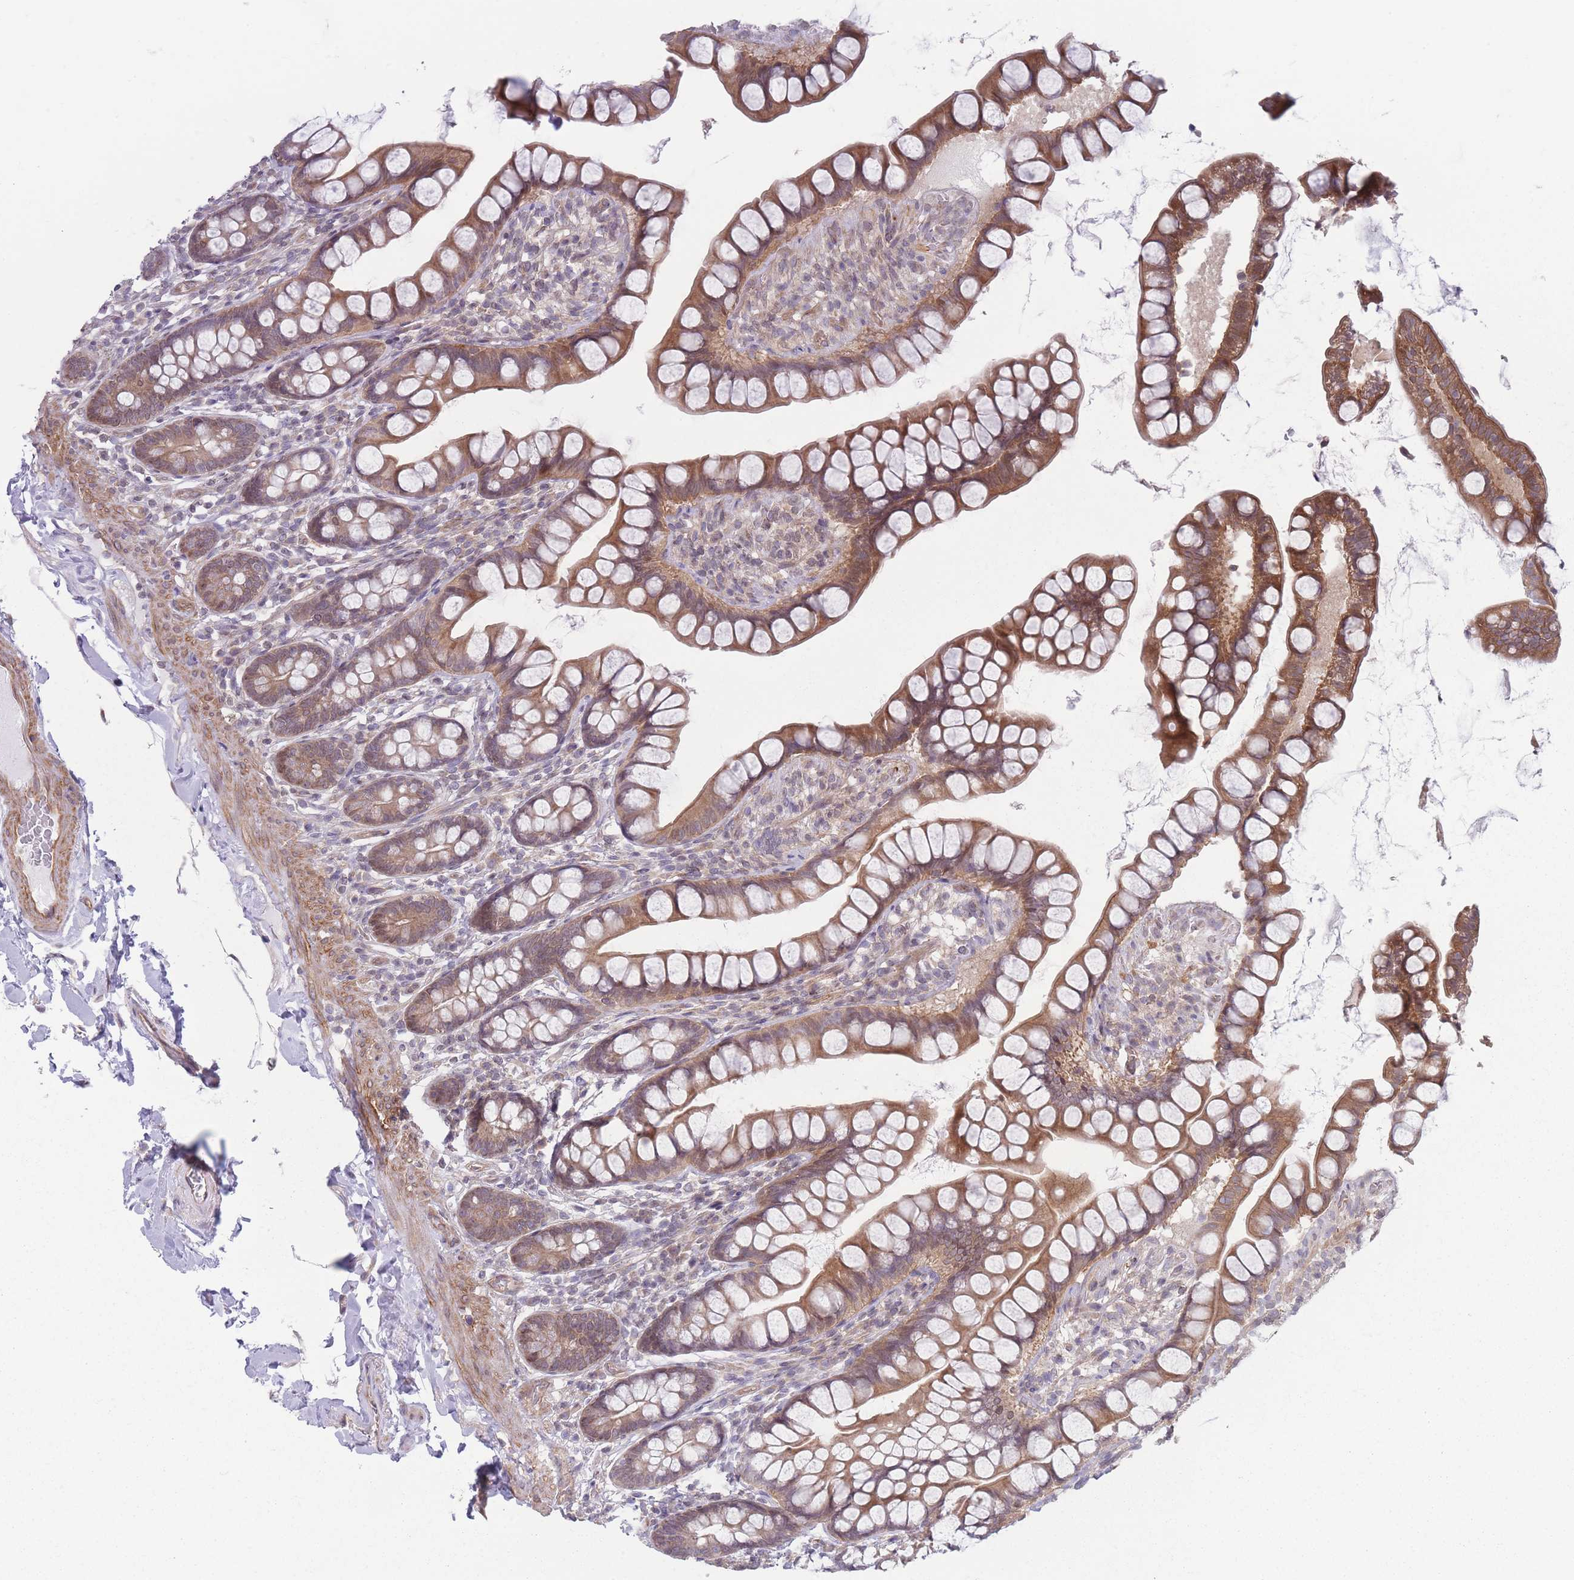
{"staining": {"intensity": "moderate", "quantity": ">75%", "location": "cytoplasmic/membranous"}, "tissue": "small intestine", "cell_type": "Glandular cells", "image_type": "normal", "snomed": [{"axis": "morphology", "description": "Normal tissue, NOS"}, {"axis": "topography", "description": "Small intestine"}], "caption": "High-power microscopy captured an IHC photomicrograph of normal small intestine, revealing moderate cytoplasmic/membranous staining in about >75% of glandular cells. The protein is shown in brown color, while the nuclei are stained blue.", "gene": "VRK2", "patient": {"sex": "male", "age": 70}}